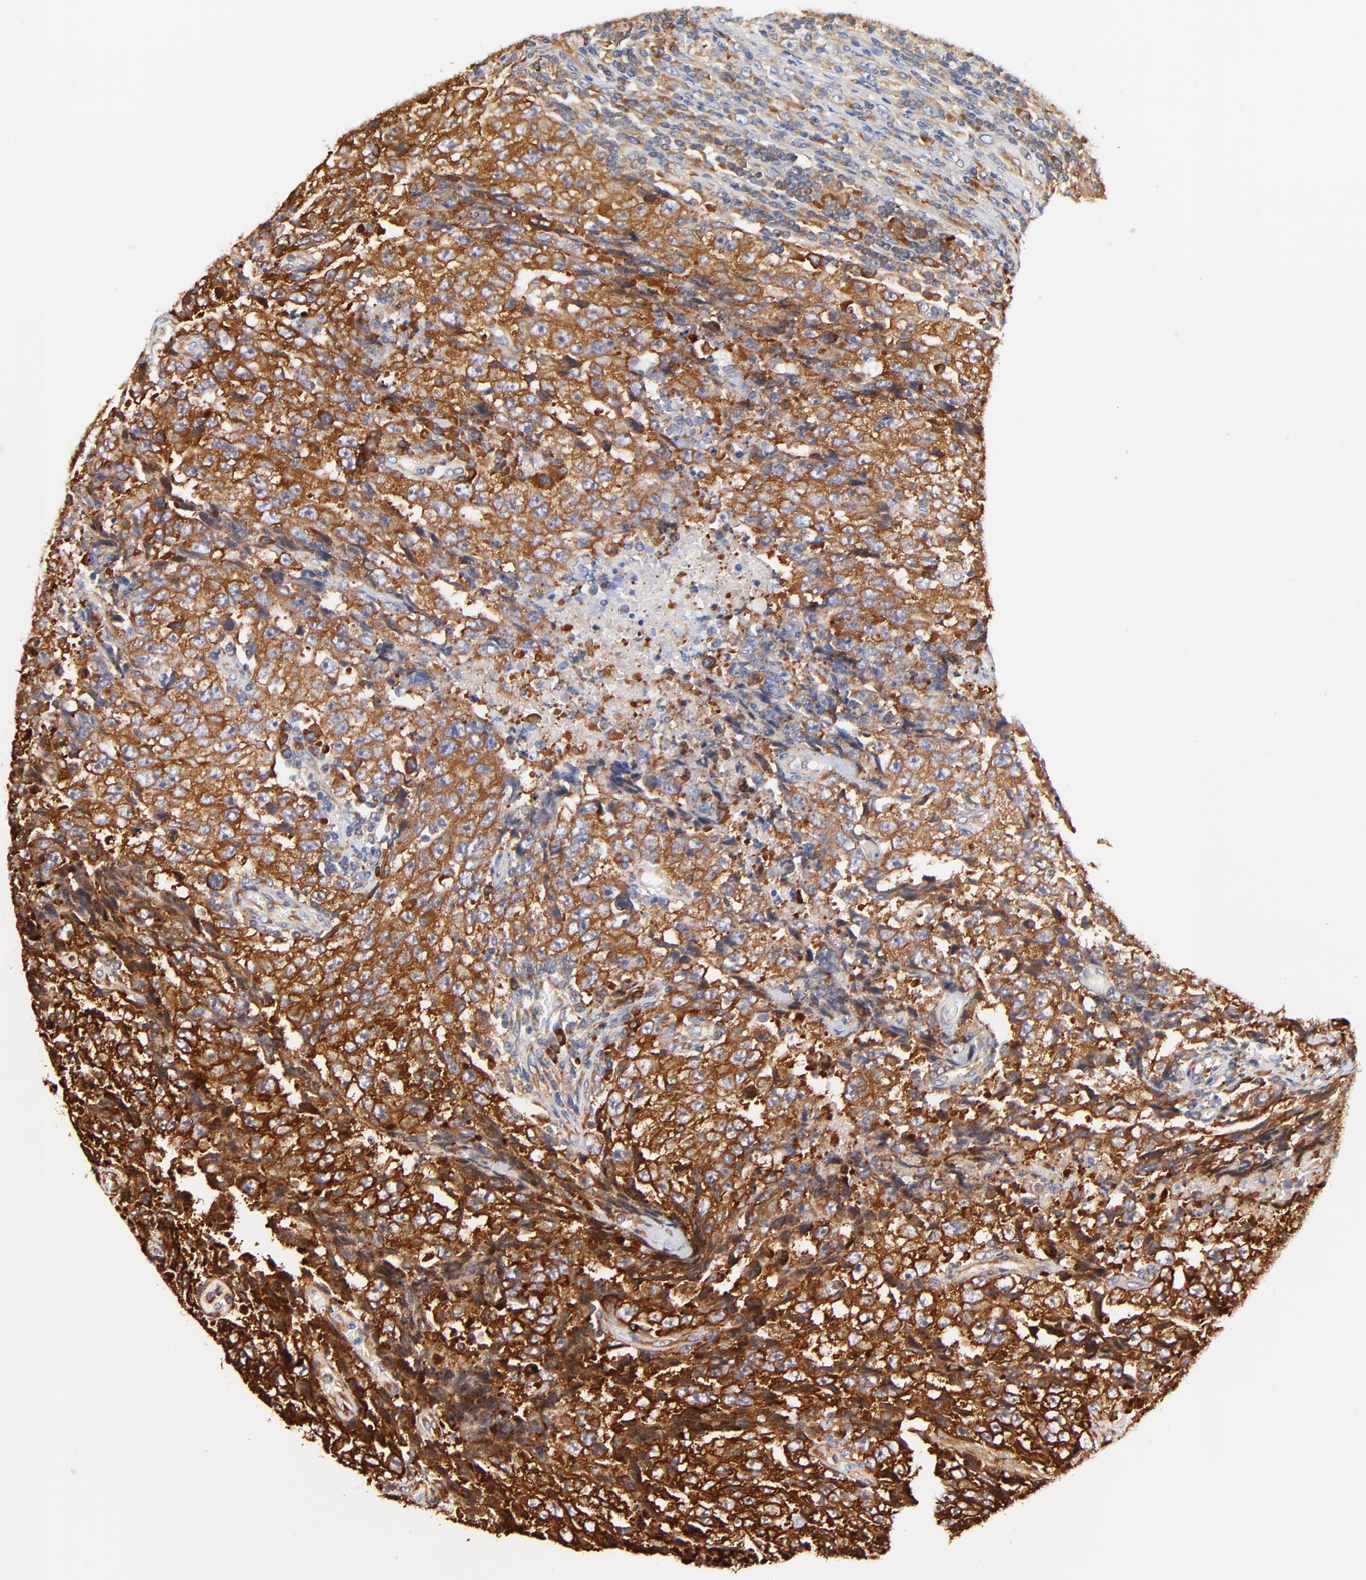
{"staining": {"intensity": "strong", "quantity": ">75%", "location": "cytoplasmic/membranous"}, "tissue": "testis cancer", "cell_type": "Tumor cells", "image_type": "cancer", "snomed": [{"axis": "morphology", "description": "Necrosis, NOS"}, {"axis": "morphology", "description": "Carcinoma, Embryonal, NOS"}, {"axis": "topography", "description": "Testis"}], "caption": "Tumor cells demonstrate strong cytoplasmic/membranous staining in approximately >75% of cells in testis embryonal carcinoma.", "gene": "RPL27", "patient": {"sex": "male", "age": 19}}